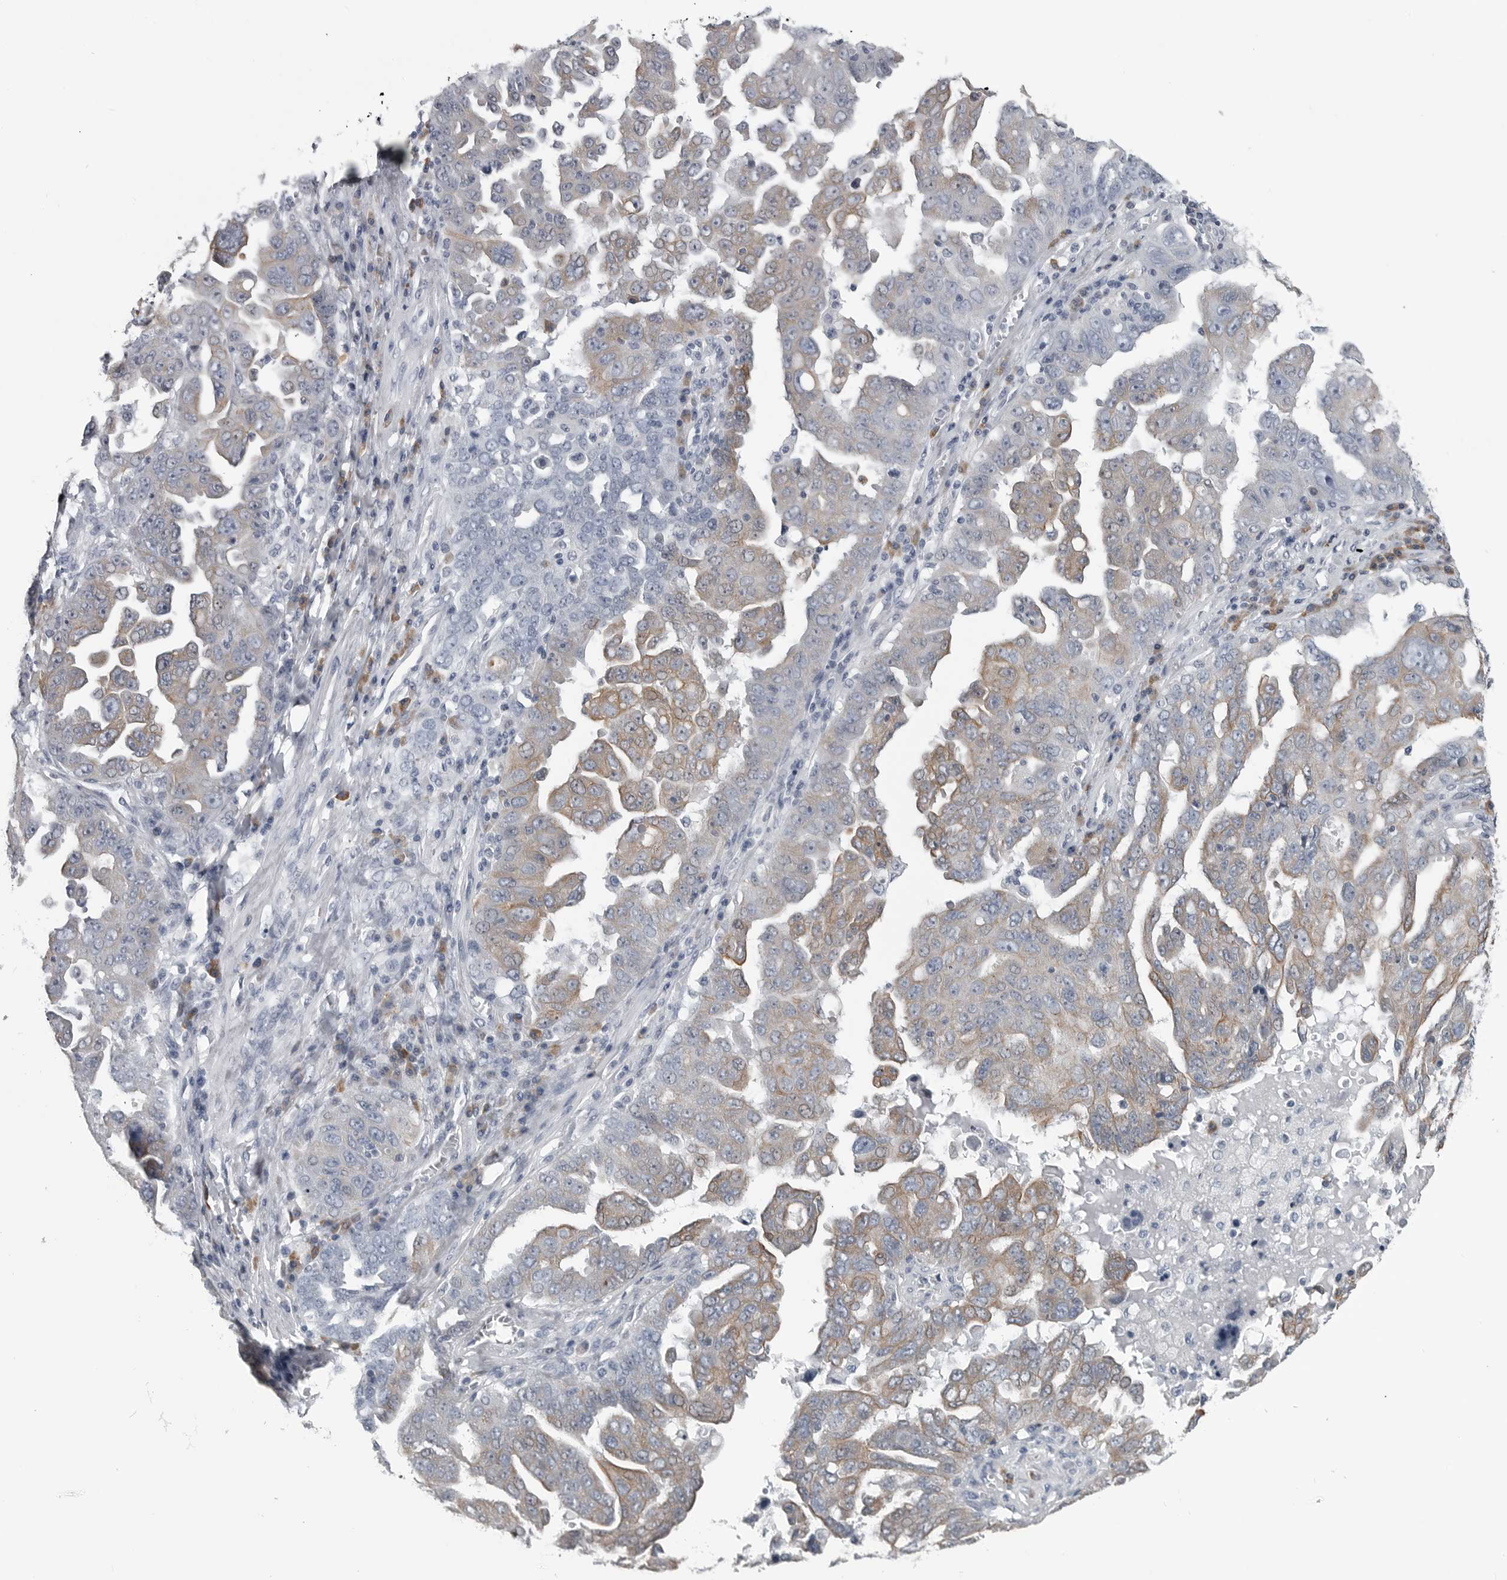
{"staining": {"intensity": "weak", "quantity": "25%-75%", "location": "cytoplasmic/membranous"}, "tissue": "ovarian cancer", "cell_type": "Tumor cells", "image_type": "cancer", "snomed": [{"axis": "morphology", "description": "Carcinoma, endometroid"}, {"axis": "topography", "description": "Ovary"}], "caption": "An image showing weak cytoplasmic/membranous positivity in about 25%-75% of tumor cells in endometroid carcinoma (ovarian), as visualized by brown immunohistochemical staining.", "gene": "MYOC", "patient": {"sex": "female", "age": 62}}